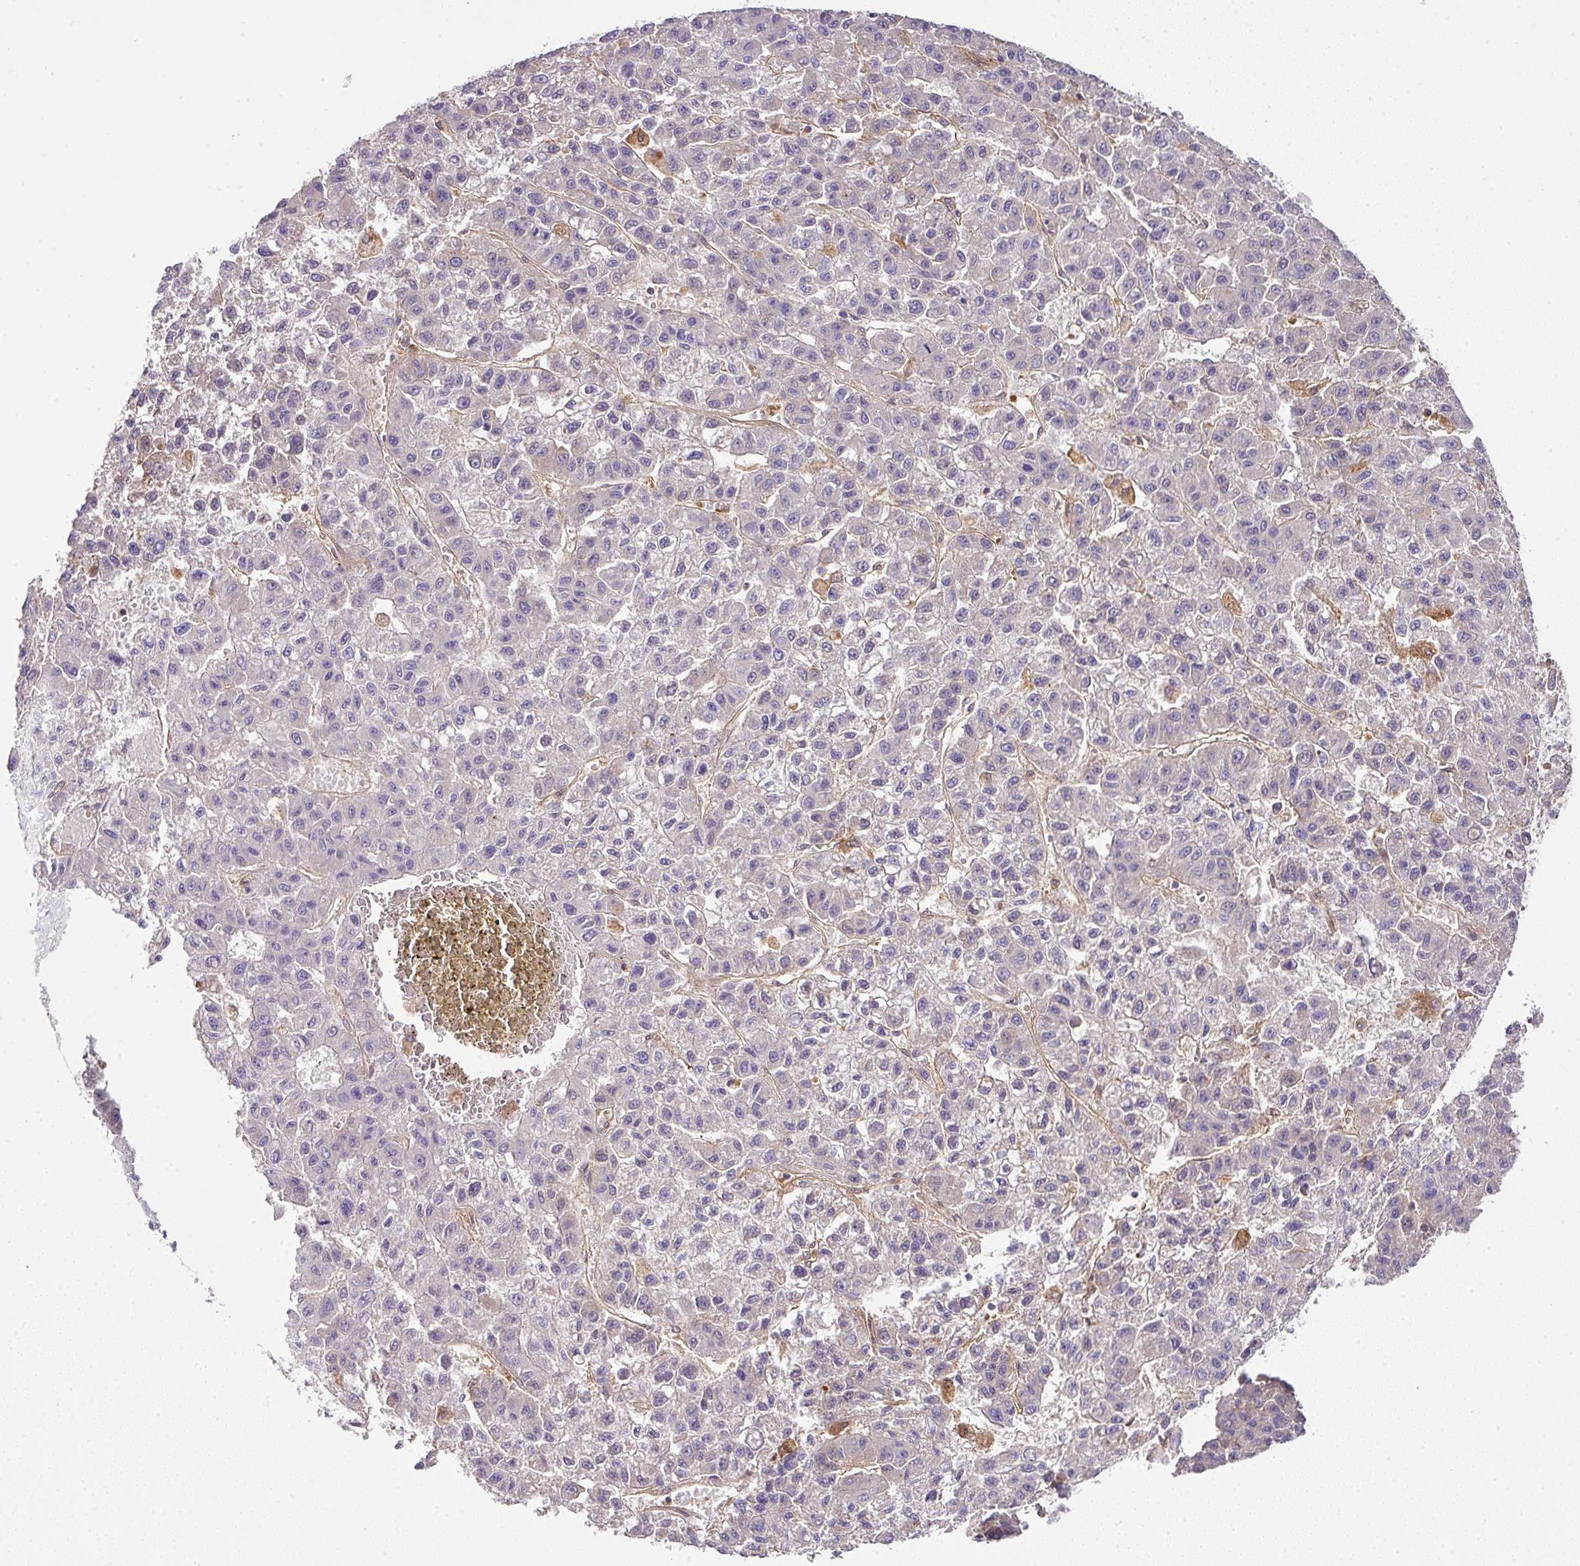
{"staining": {"intensity": "negative", "quantity": "none", "location": "none"}, "tissue": "liver cancer", "cell_type": "Tumor cells", "image_type": "cancer", "snomed": [{"axis": "morphology", "description": "Carcinoma, Hepatocellular, NOS"}, {"axis": "topography", "description": "Liver"}], "caption": "Protein analysis of hepatocellular carcinoma (liver) demonstrates no significant staining in tumor cells.", "gene": "TMEM107", "patient": {"sex": "male", "age": 70}}